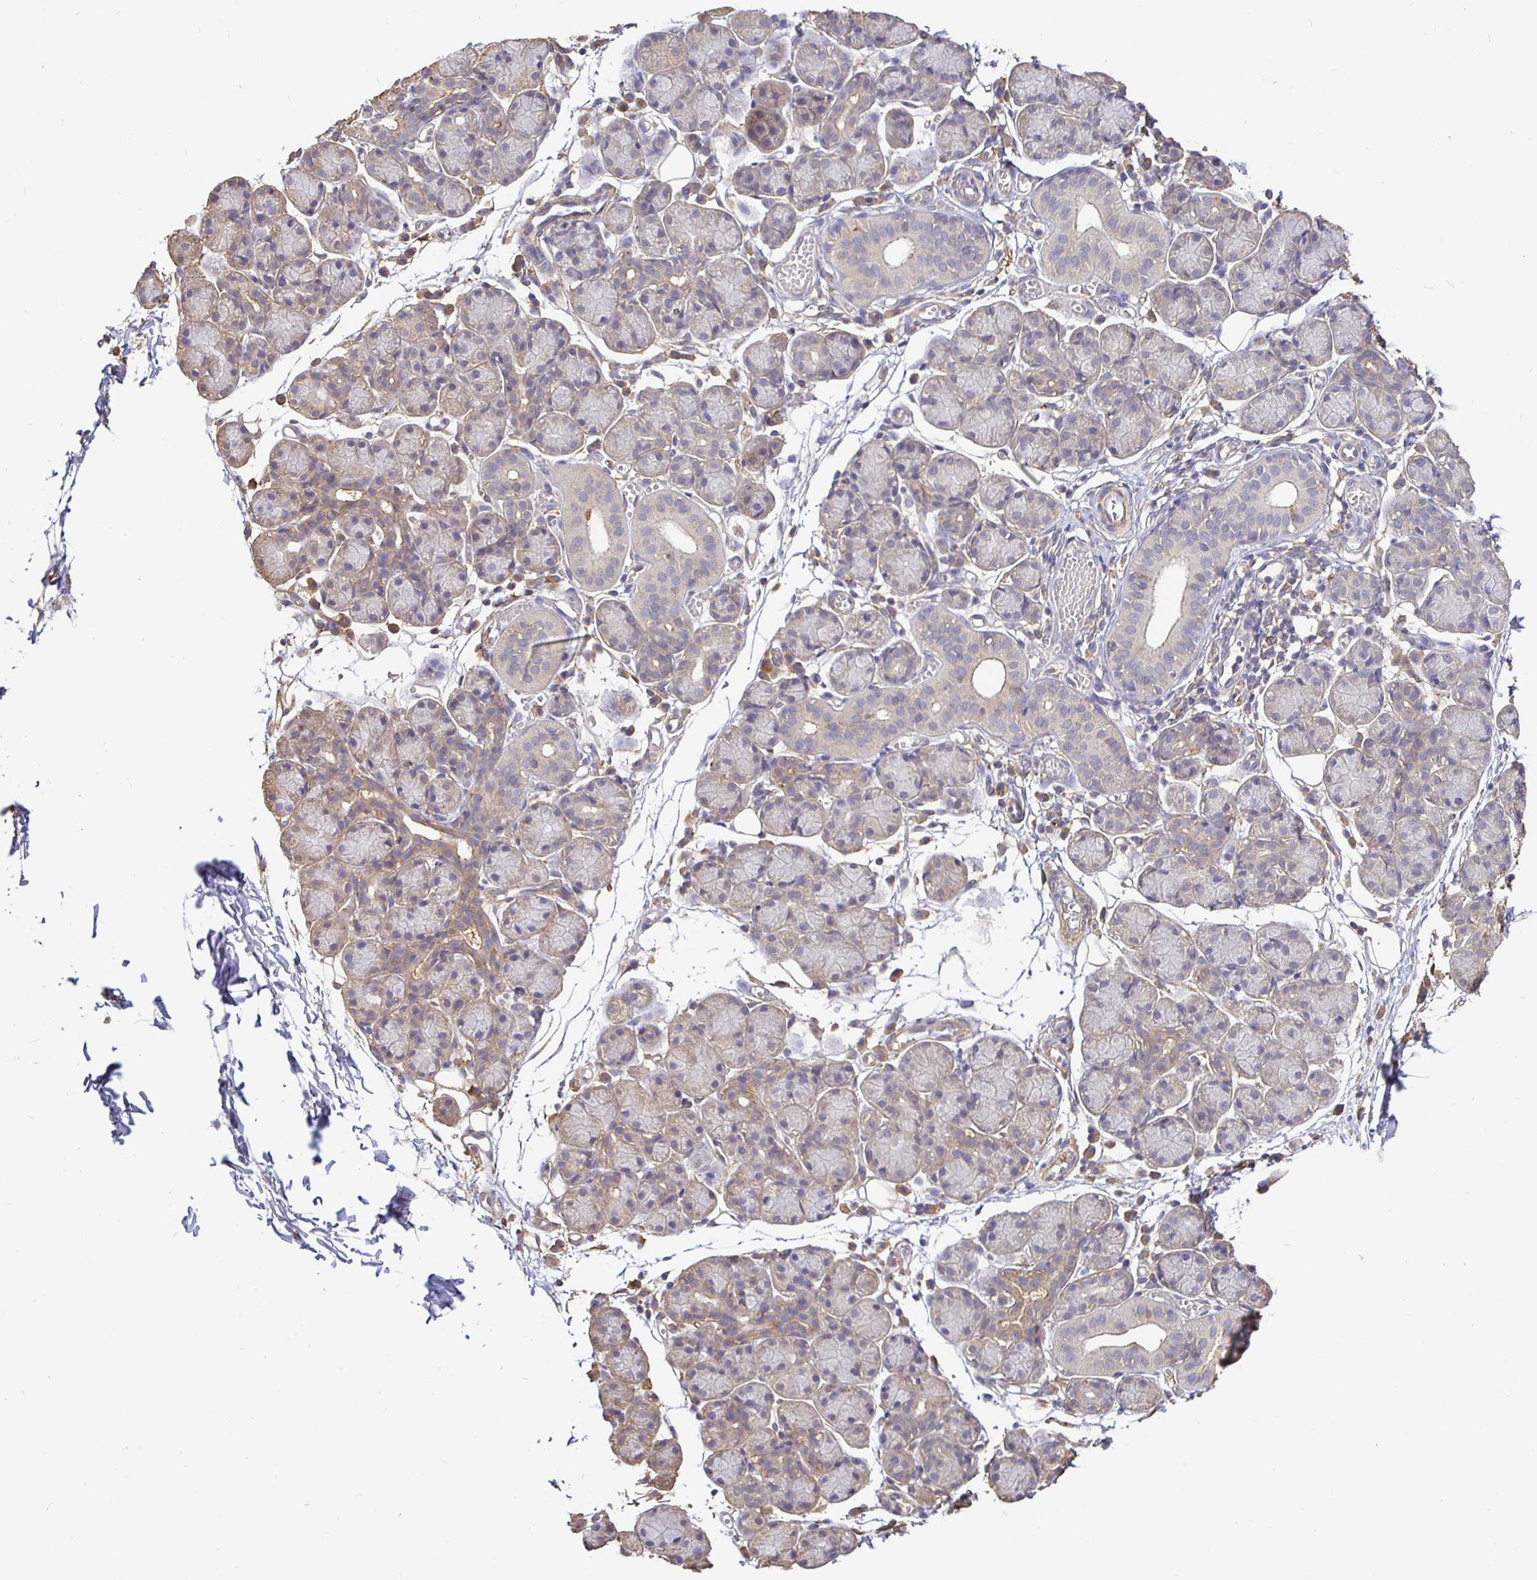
{"staining": {"intensity": "moderate", "quantity": "<25%", "location": "cytoplasmic/membranous"}, "tissue": "salivary gland", "cell_type": "Glandular cells", "image_type": "normal", "snomed": [{"axis": "morphology", "description": "Normal tissue, NOS"}, {"axis": "morphology", "description": "Inflammation, NOS"}, {"axis": "topography", "description": "Lymph node"}, {"axis": "topography", "description": "Salivary gland"}], "caption": "An immunohistochemistry photomicrograph of unremarkable tissue is shown. Protein staining in brown highlights moderate cytoplasmic/membranous positivity in salivary gland within glandular cells. (Brightfield microscopy of DAB IHC at high magnification).", "gene": "MAPK8IP3", "patient": {"sex": "male", "age": 3}}